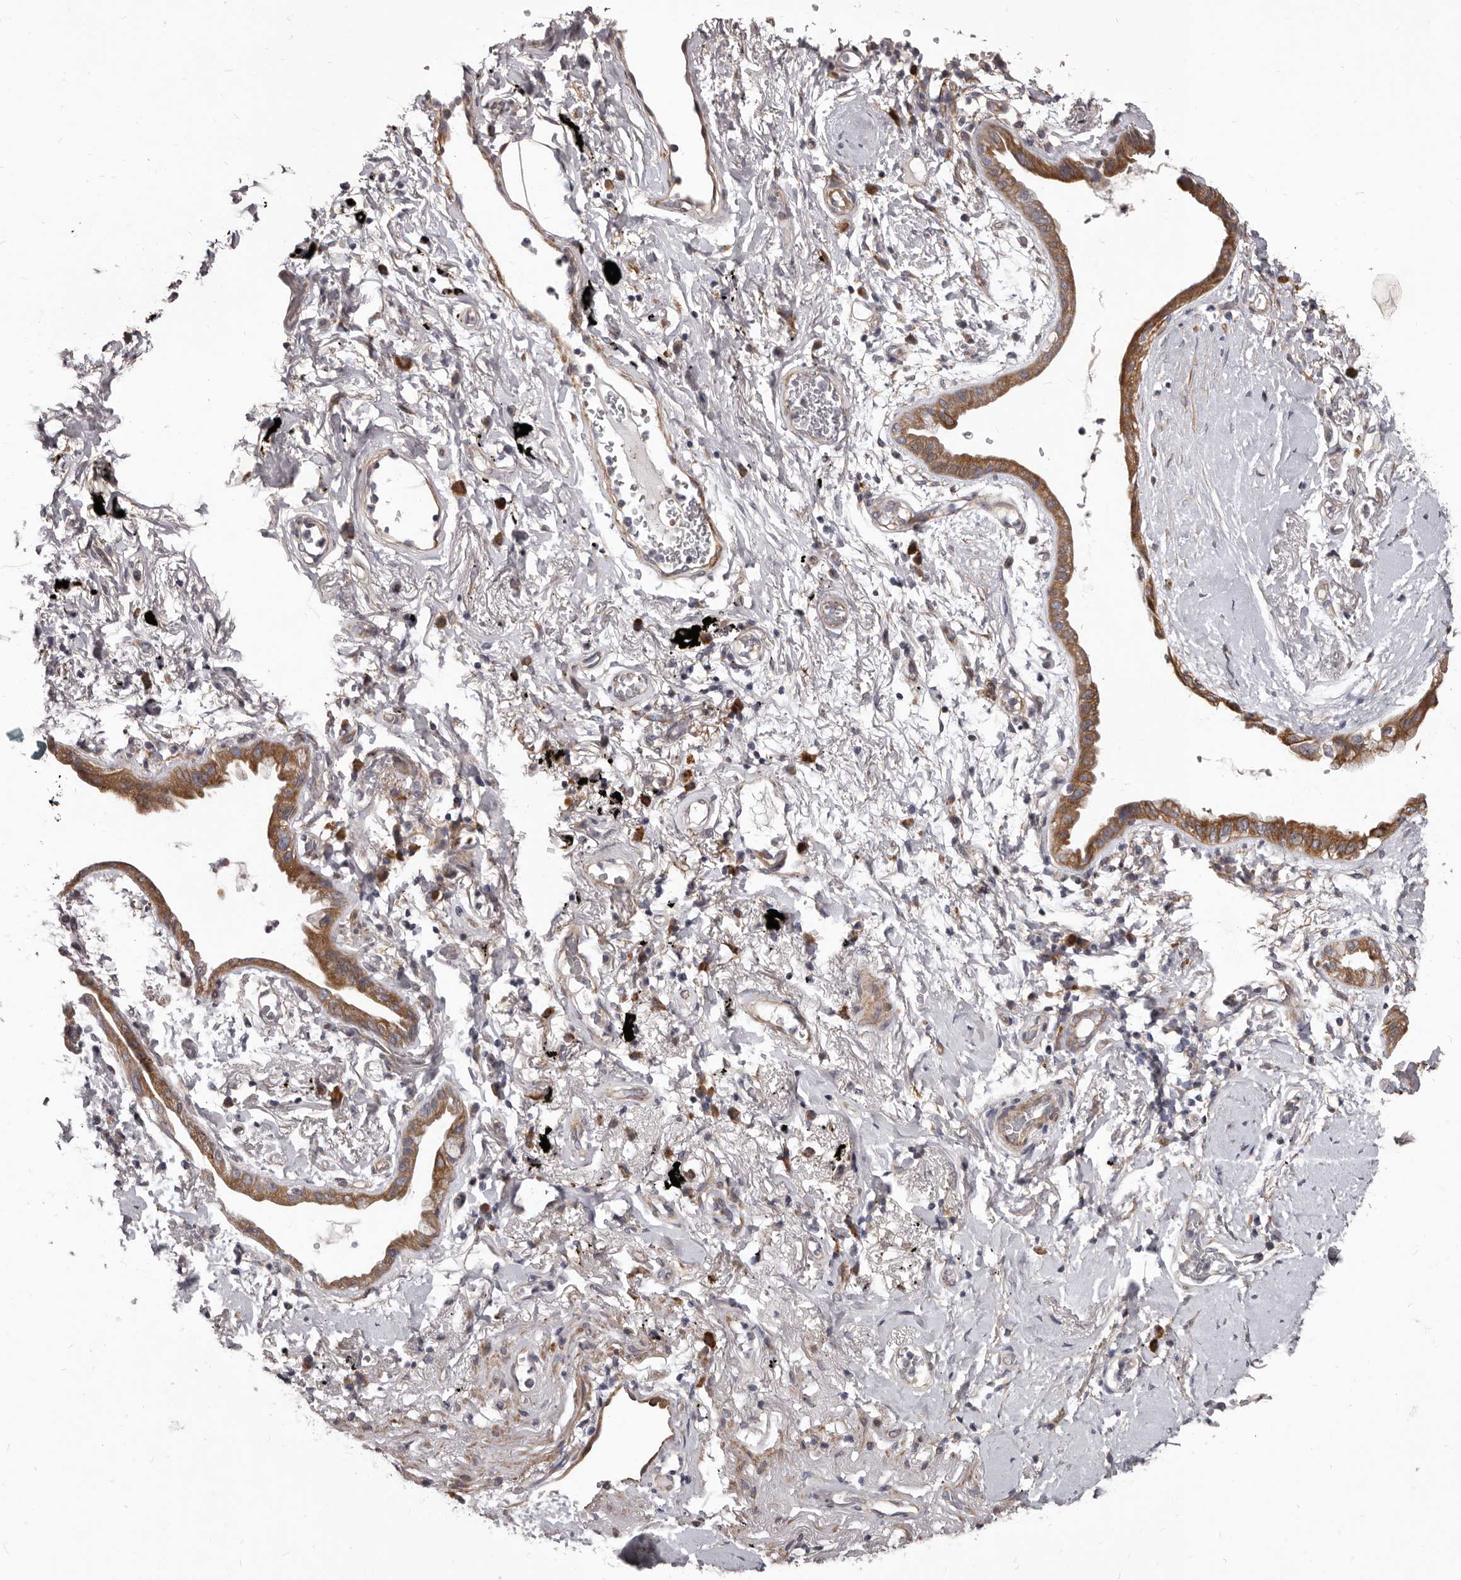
{"staining": {"intensity": "moderate", "quantity": "25%-75%", "location": "cytoplasmic/membranous"}, "tissue": "lung cancer", "cell_type": "Tumor cells", "image_type": "cancer", "snomed": [{"axis": "morphology", "description": "Adenocarcinoma, NOS"}, {"axis": "topography", "description": "Lung"}], "caption": "Moderate cytoplasmic/membranous positivity is seen in approximately 25%-75% of tumor cells in lung cancer. Using DAB (3,3'-diaminobenzidine) (brown) and hematoxylin (blue) stains, captured at high magnification using brightfield microscopy.", "gene": "ALPK1", "patient": {"sex": "female", "age": 70}}